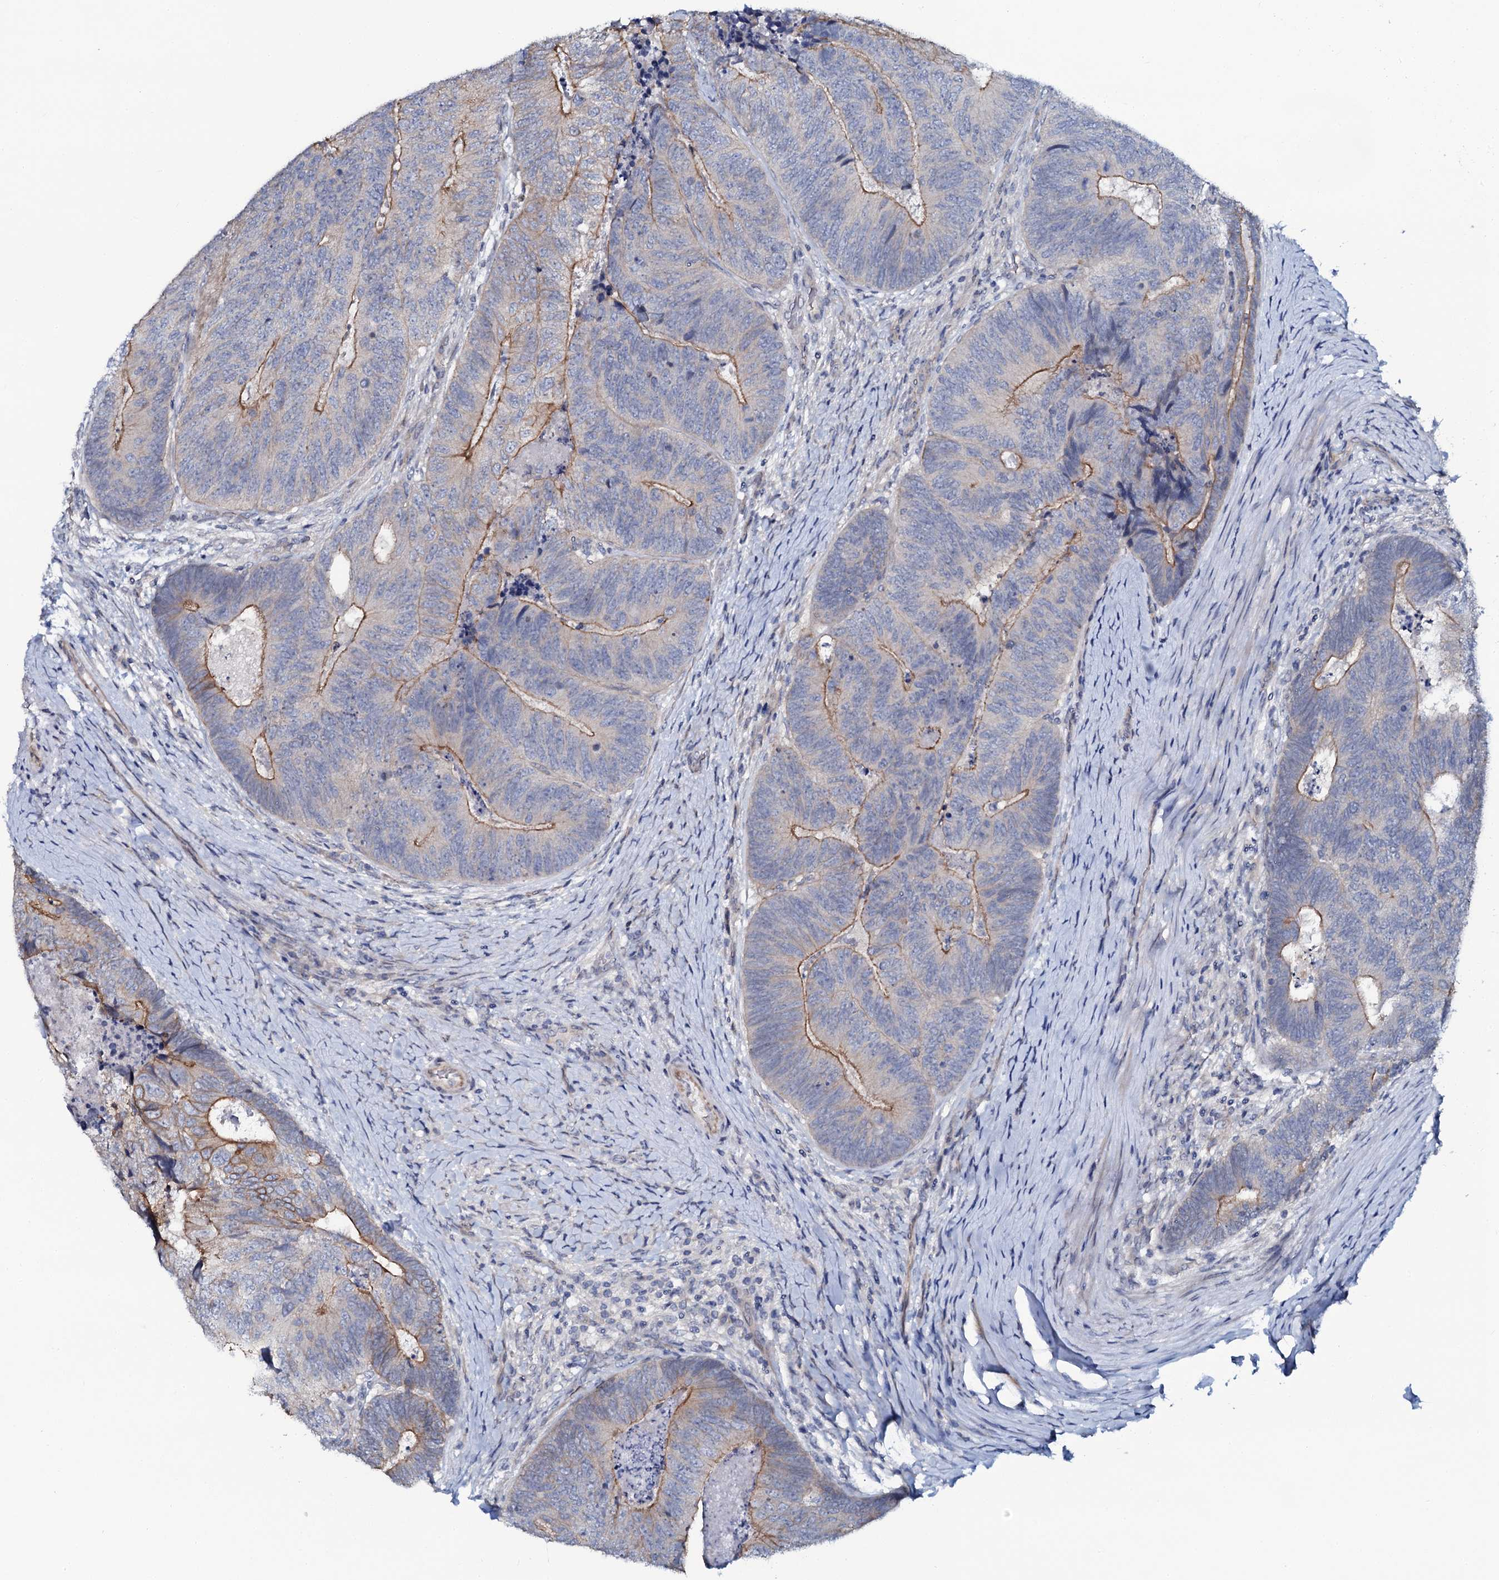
{"staining": {"intensity": "moderate", "quantity": "25%-75%", "location": "cytoplasmic/membranous"}, "tissue": "colorectal cancer", "cell_type": "Tumor cells", "image_type": "cancer", "snomed": [{"axis": "morphology", "description": "Adenocarcinoma, NOS"}, {"axis": "topography", "description": "Colon"}], "caption": "DAB immunohistochemical staining of human colorectal adenocarcinoma demonstrates moderate cytoplasmic/membranous protein positivity in about 25%-75% of tumor cells. (IHC, brightfield microscopy, high magnification).", "gene": "C10orf88", "patient": {"sex": "female", "age": 67}}